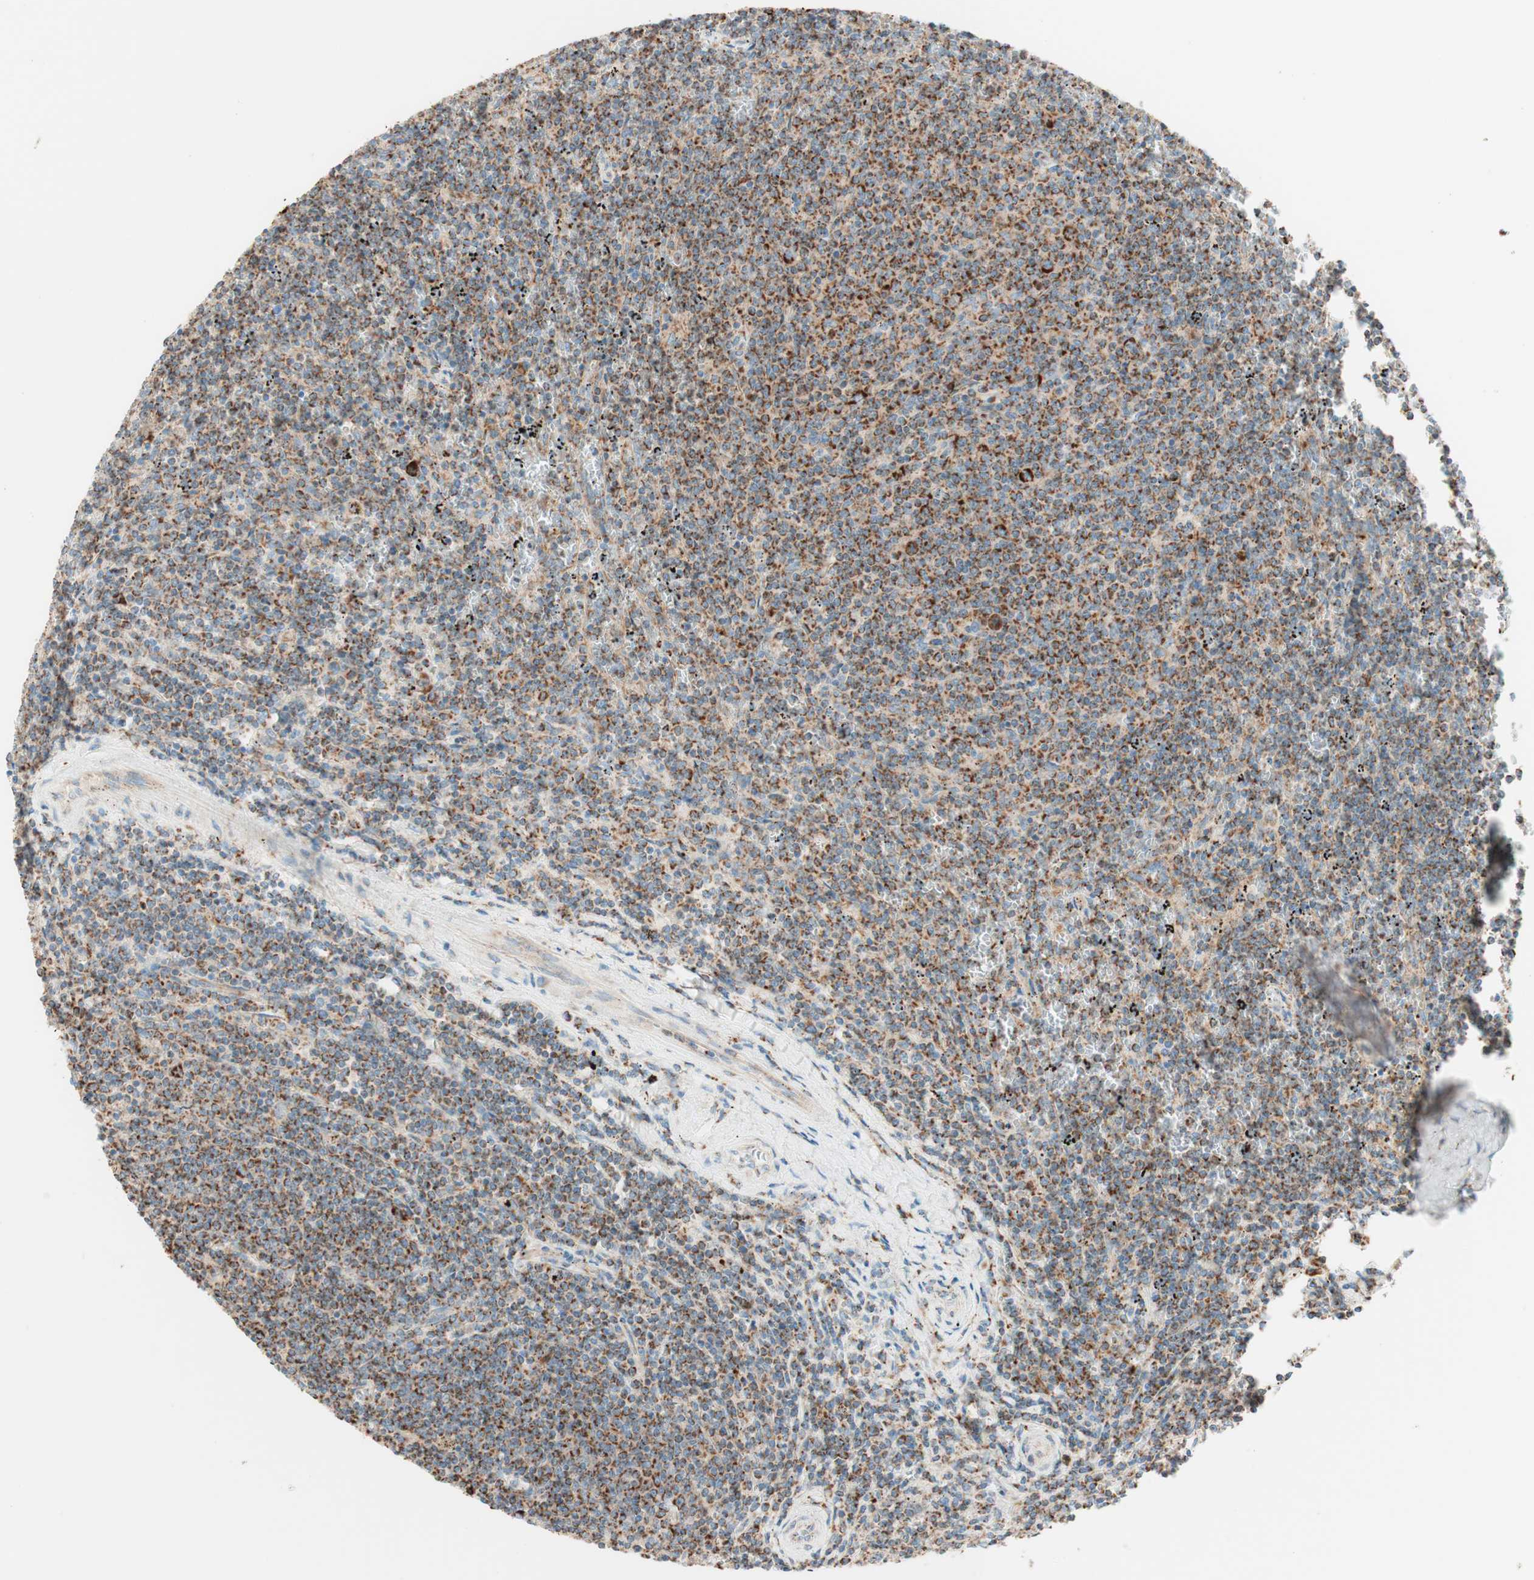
{"staining": {"intensity": "moderate", "quantity": ">75%", "location": "cytoplasmic/membranous"}, "tissue": "lymphoma", "cell_type": "Tumor cells", "image_type": "cancer", "snomed": [{"axis": "morphology", "description": "Malignant lymphoma, non-Hodgkin's type, Low grade"}, {"axis": "topography", "description": "Spleen"}], "caption": "Protein expression analysis of human lymphoma reveals moderate cytoplasmic/membranous staining in about >75% of tumor cells.", "gene": "TOMM20", "patient": {"sex": "female", "age": 50}}